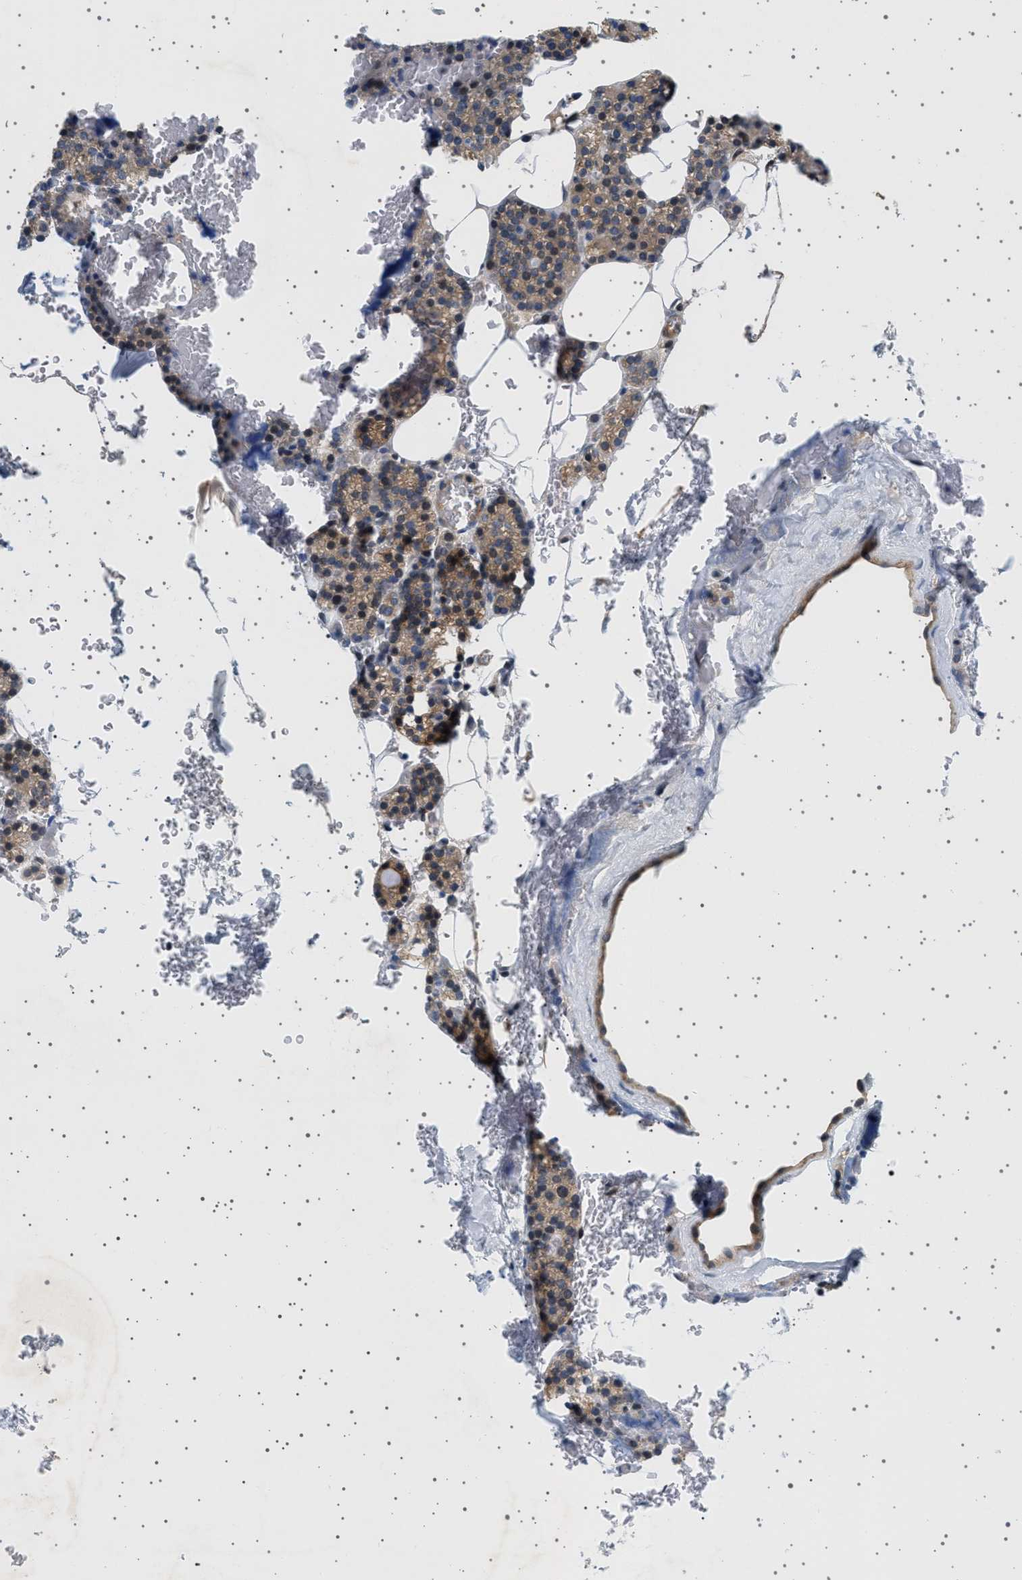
{"staining": {"intensity": "moderate", "quantity": ">75%", "location": "cytoplasmic/membranous,nuclear"}, "tissue": "parathyroid gland", "cell_type": "Glandular cells", "image_type": "normal", "snomed": [{"axis": "morphology", "description": "Normal tissue, NOS"}, {"axis": "morphology", "description": "Inflammation chronic"}, {"axis": "morphology", "description": "Goiter, colloid"}, {"axis": "topography", "description": "Thyroid gland"}, {"axis": "topography", "description": "Parathyroid gland"}], "caption": "Immunohistochemistry (IHC) of benign human parathyroid gland exhibits medium levels of moderate cytoplasmic/membranous,nuclear staining in approximately >75% of glandular cells.", "gene": "PLPP6", "patient": {"sex": "male", "age": 65}}